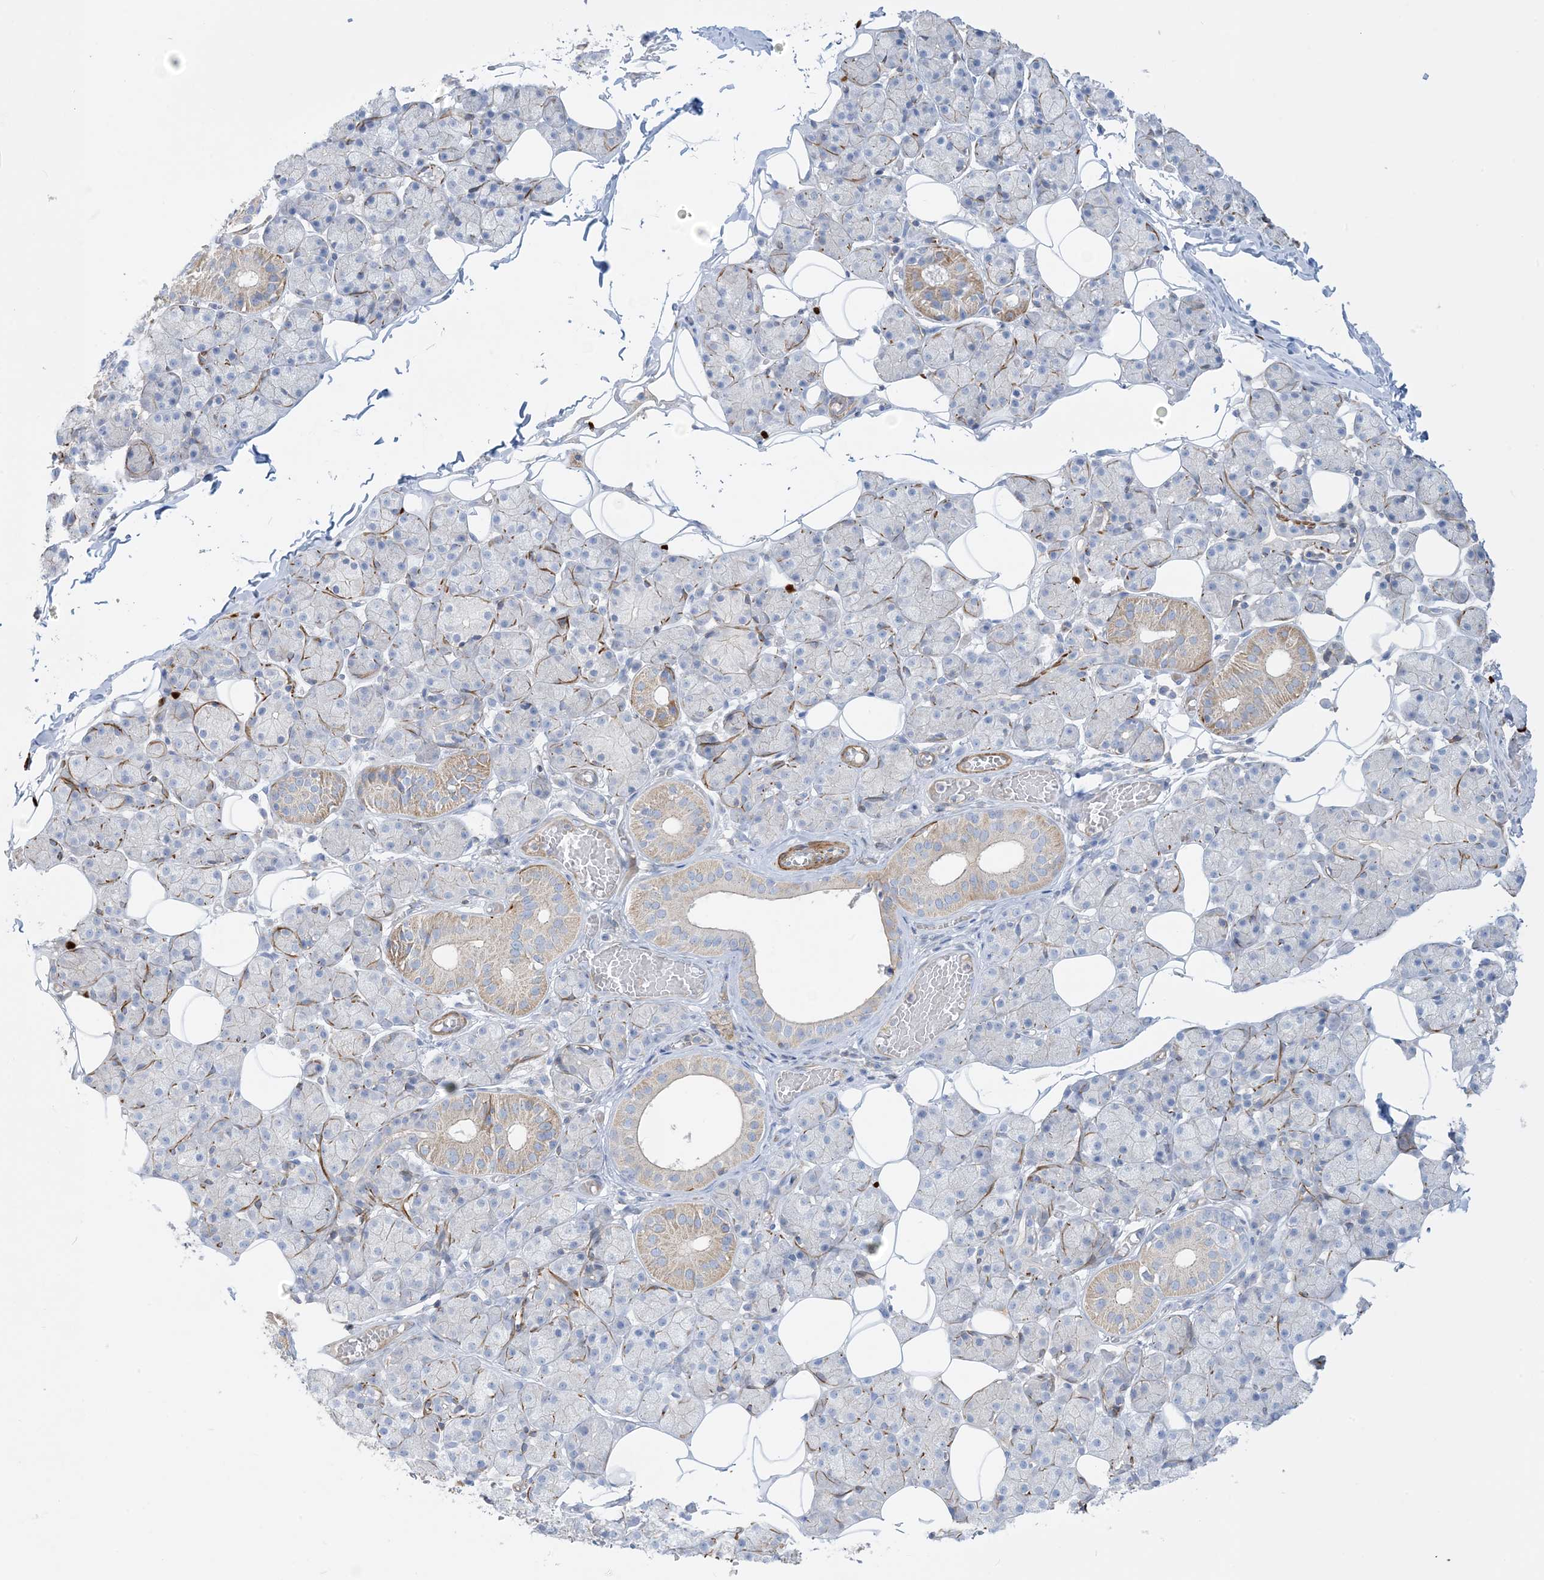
{"staining": {"intensity": "weak", "quantity": "<25%", "location": "cytoplasmic/membranous"}, "tissue": "salivary gland", "cell_type": "Glandular cells", "image_type": "normal", "snomed": [{"axis": "morphology", "description": "Normal tissue, NOS"}, {"axis": "topography", "description": "Salivary gland"}], "caption": "Human salivary gland stained for a protein using immunohistochemistry reveals no expression in glandular cells.", "gene": "GTF3C2", "patient": {"sex": "female", "age": 33}}